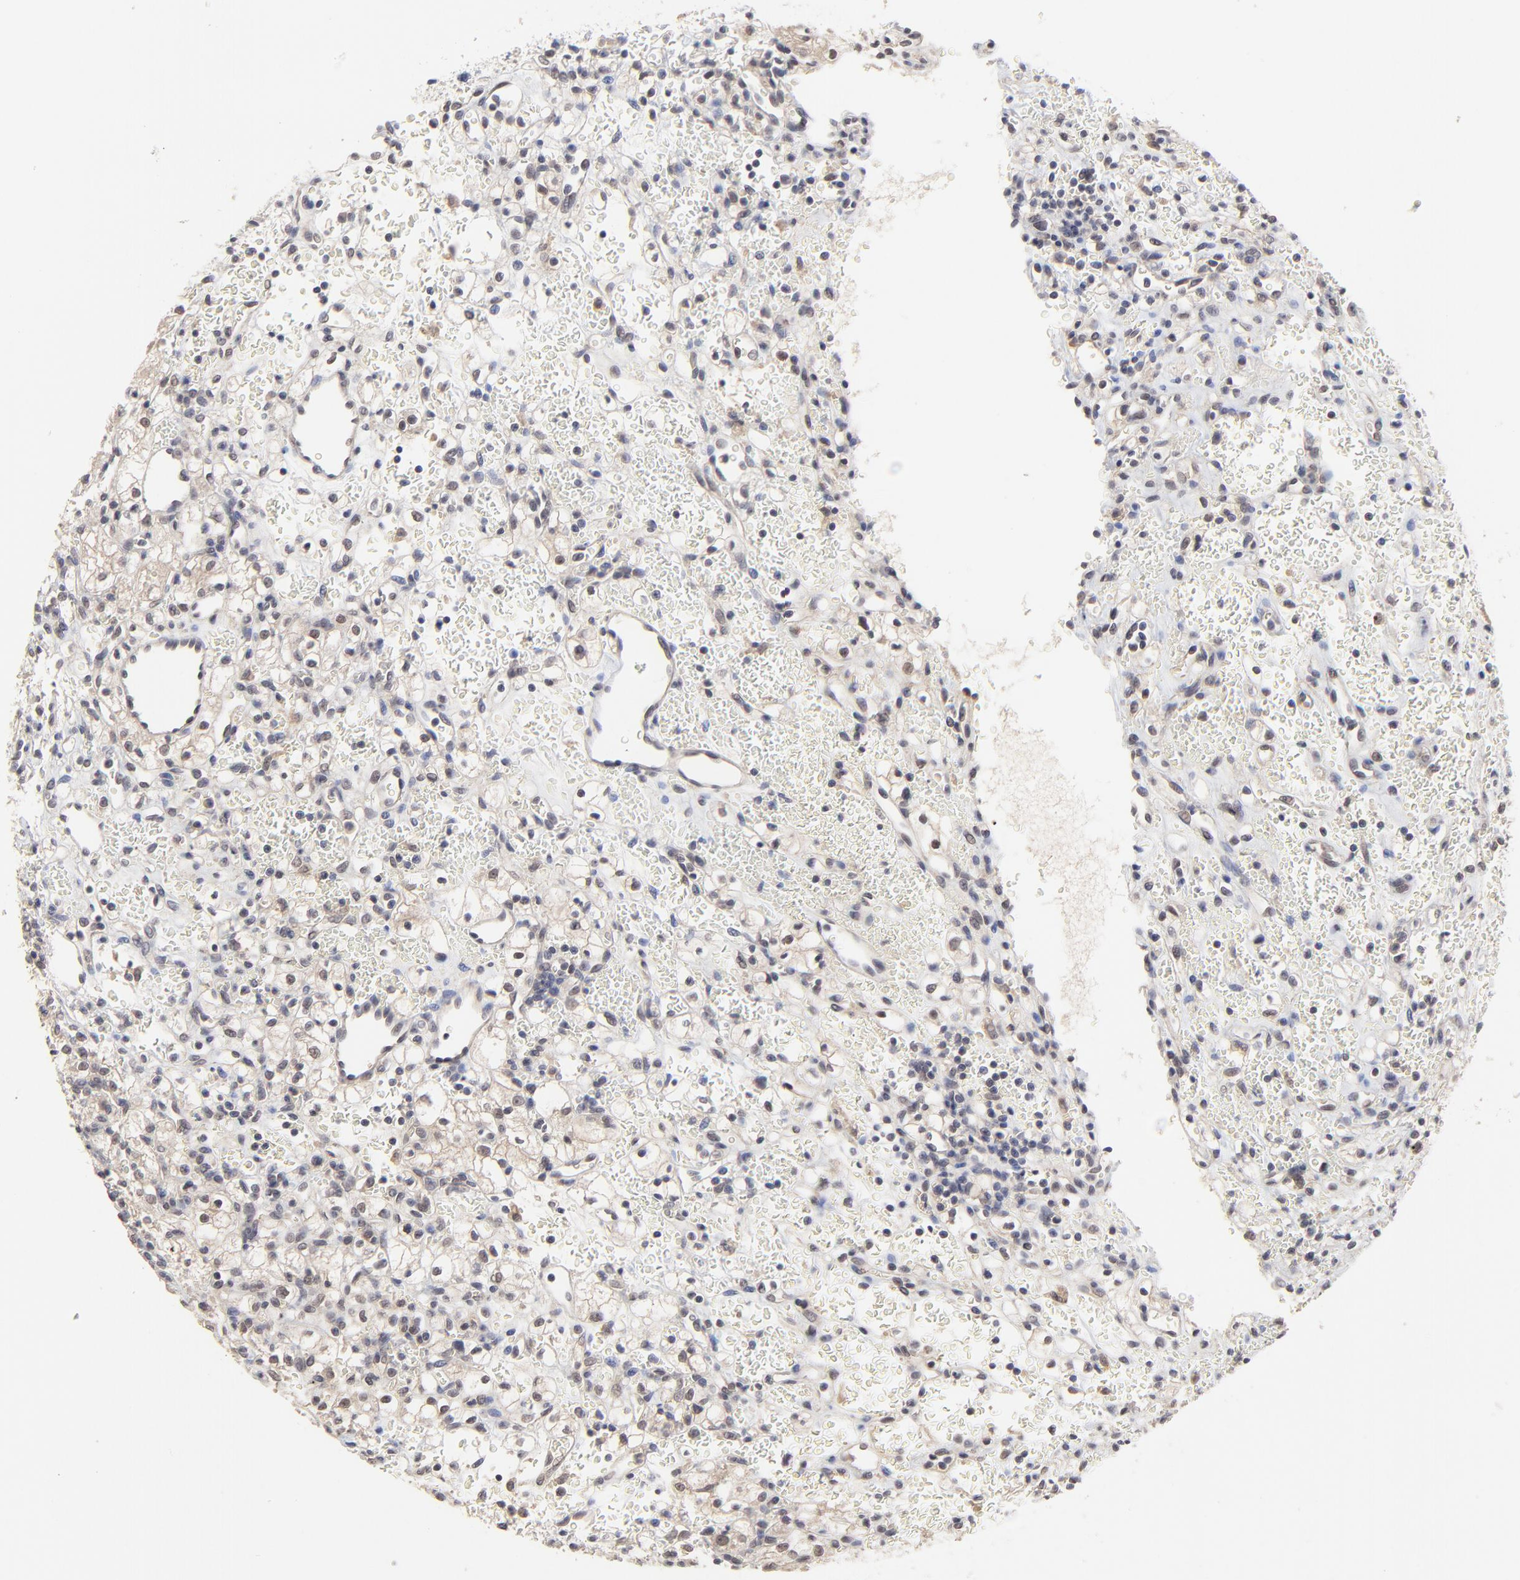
{"staining": {"intensity": "weak", "quantity": "25%-75%", "location": "nuclear"}, "tissue": "renal cancer", "cell_type": "Tumor cells", "image_type": "cancer", "snomed": [{"axis": "morphology", "description": "Adenocarcinoma, NOS"}, {"axis": "topography", "description": "Kidney"}], "caption": "Immunohistochemistry photomicrograph of human renal adenocarcinoma stained for a protein (brown), which demonstrates low levels of weak nuclear expression in about 25%-75% of tumor cells.", "gene": "FAM199X", "patient": {"sex": "female", "age": 62}}